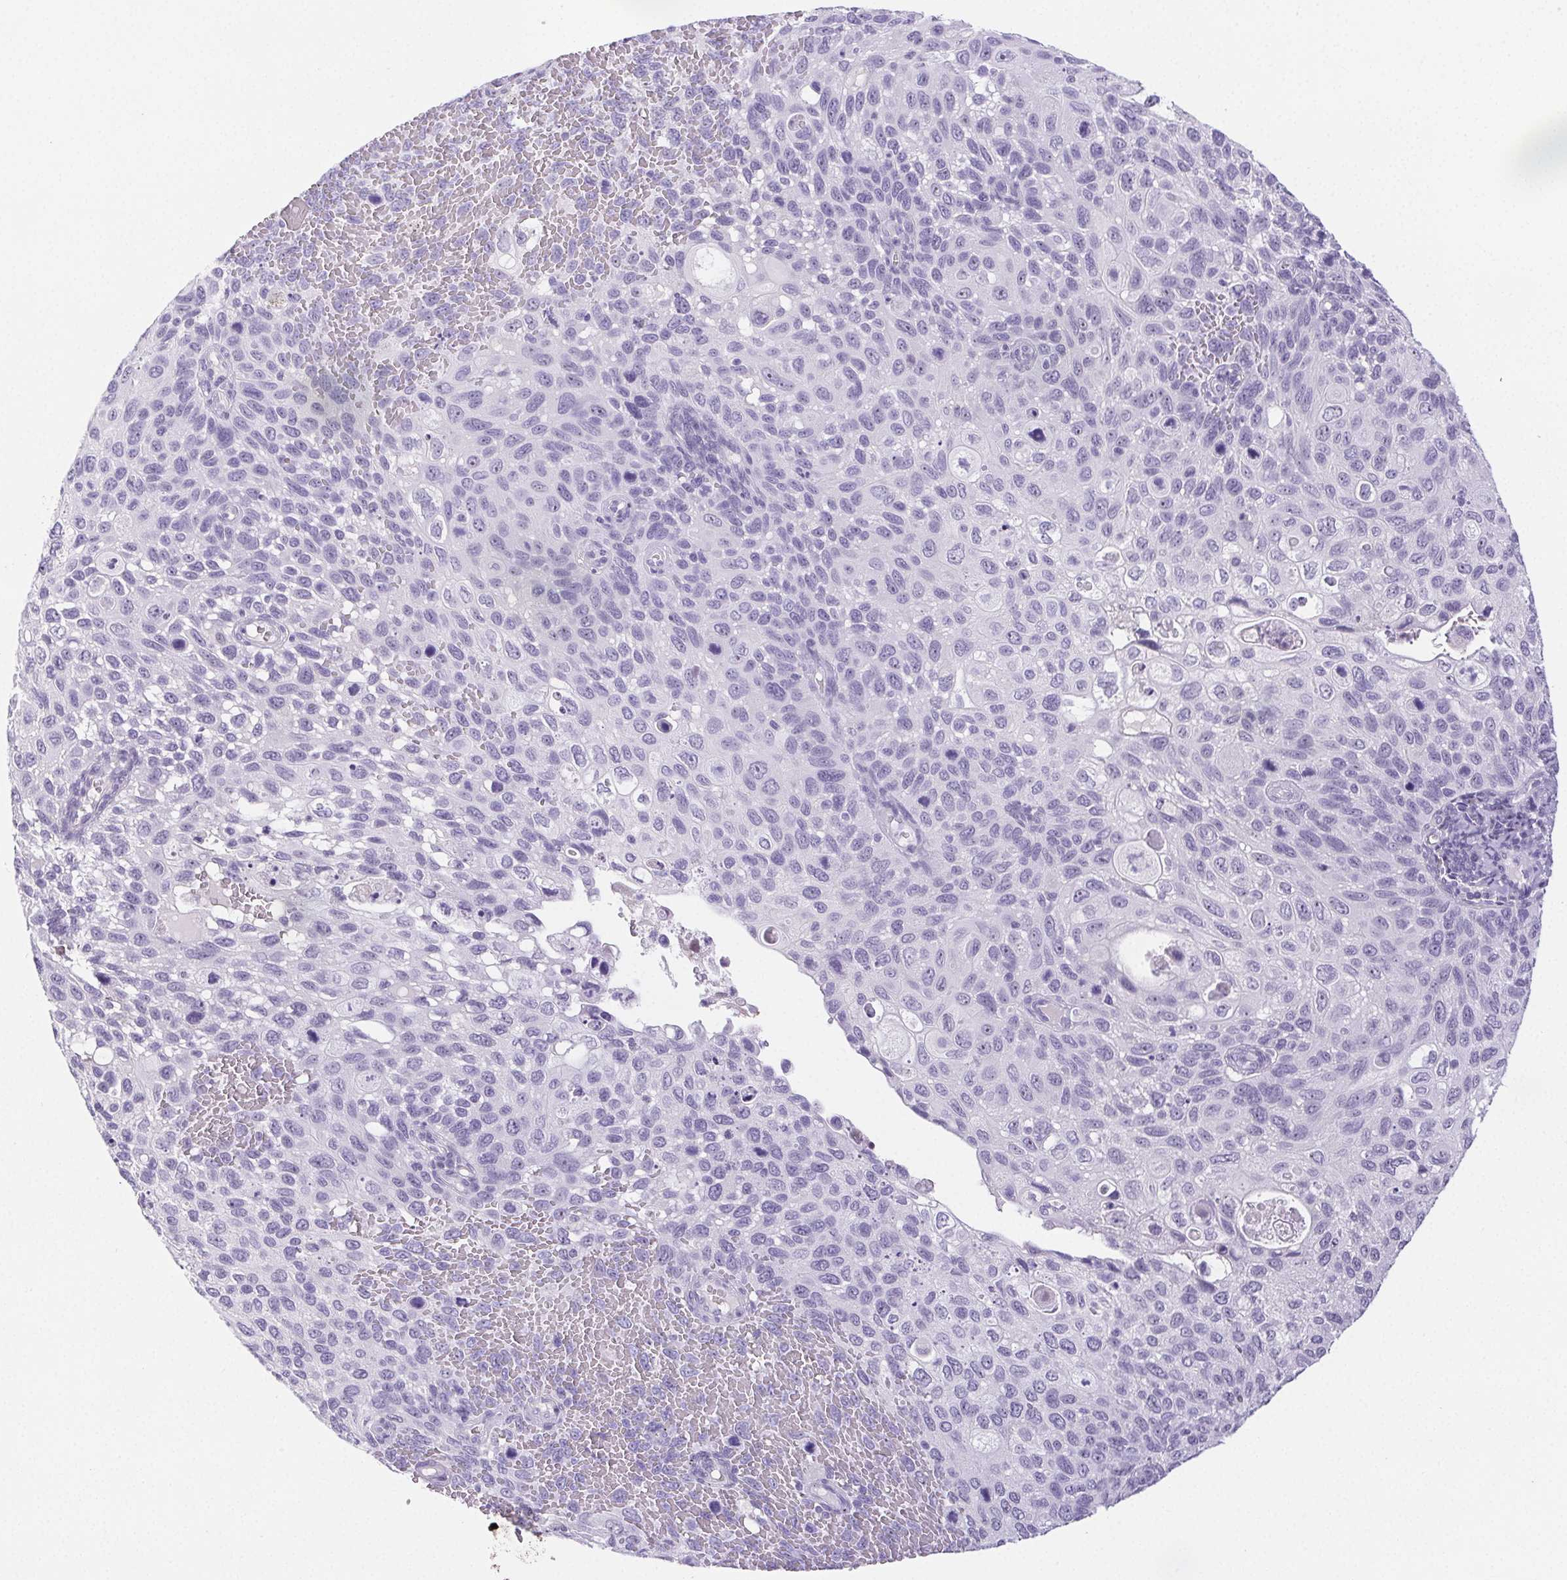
{"staining": {"intensity": "negative", "quantity": "none", "location": "none"}, "tissue": "cervical cancer", "cell_type": "Tumor cells", "image_type": "cancer", "snomed": [{"axis": "morphology", "description": "Squamous cell carcinoma, NOS"}, {"axis": "topography", "description": "Cervix"}], "caption": "Tumor cells are negative for brown protein staining in cervical squamous cell carcinoma.", "gene": "ST8SIA3", "patient": {"sex": "female", "age": 70}}